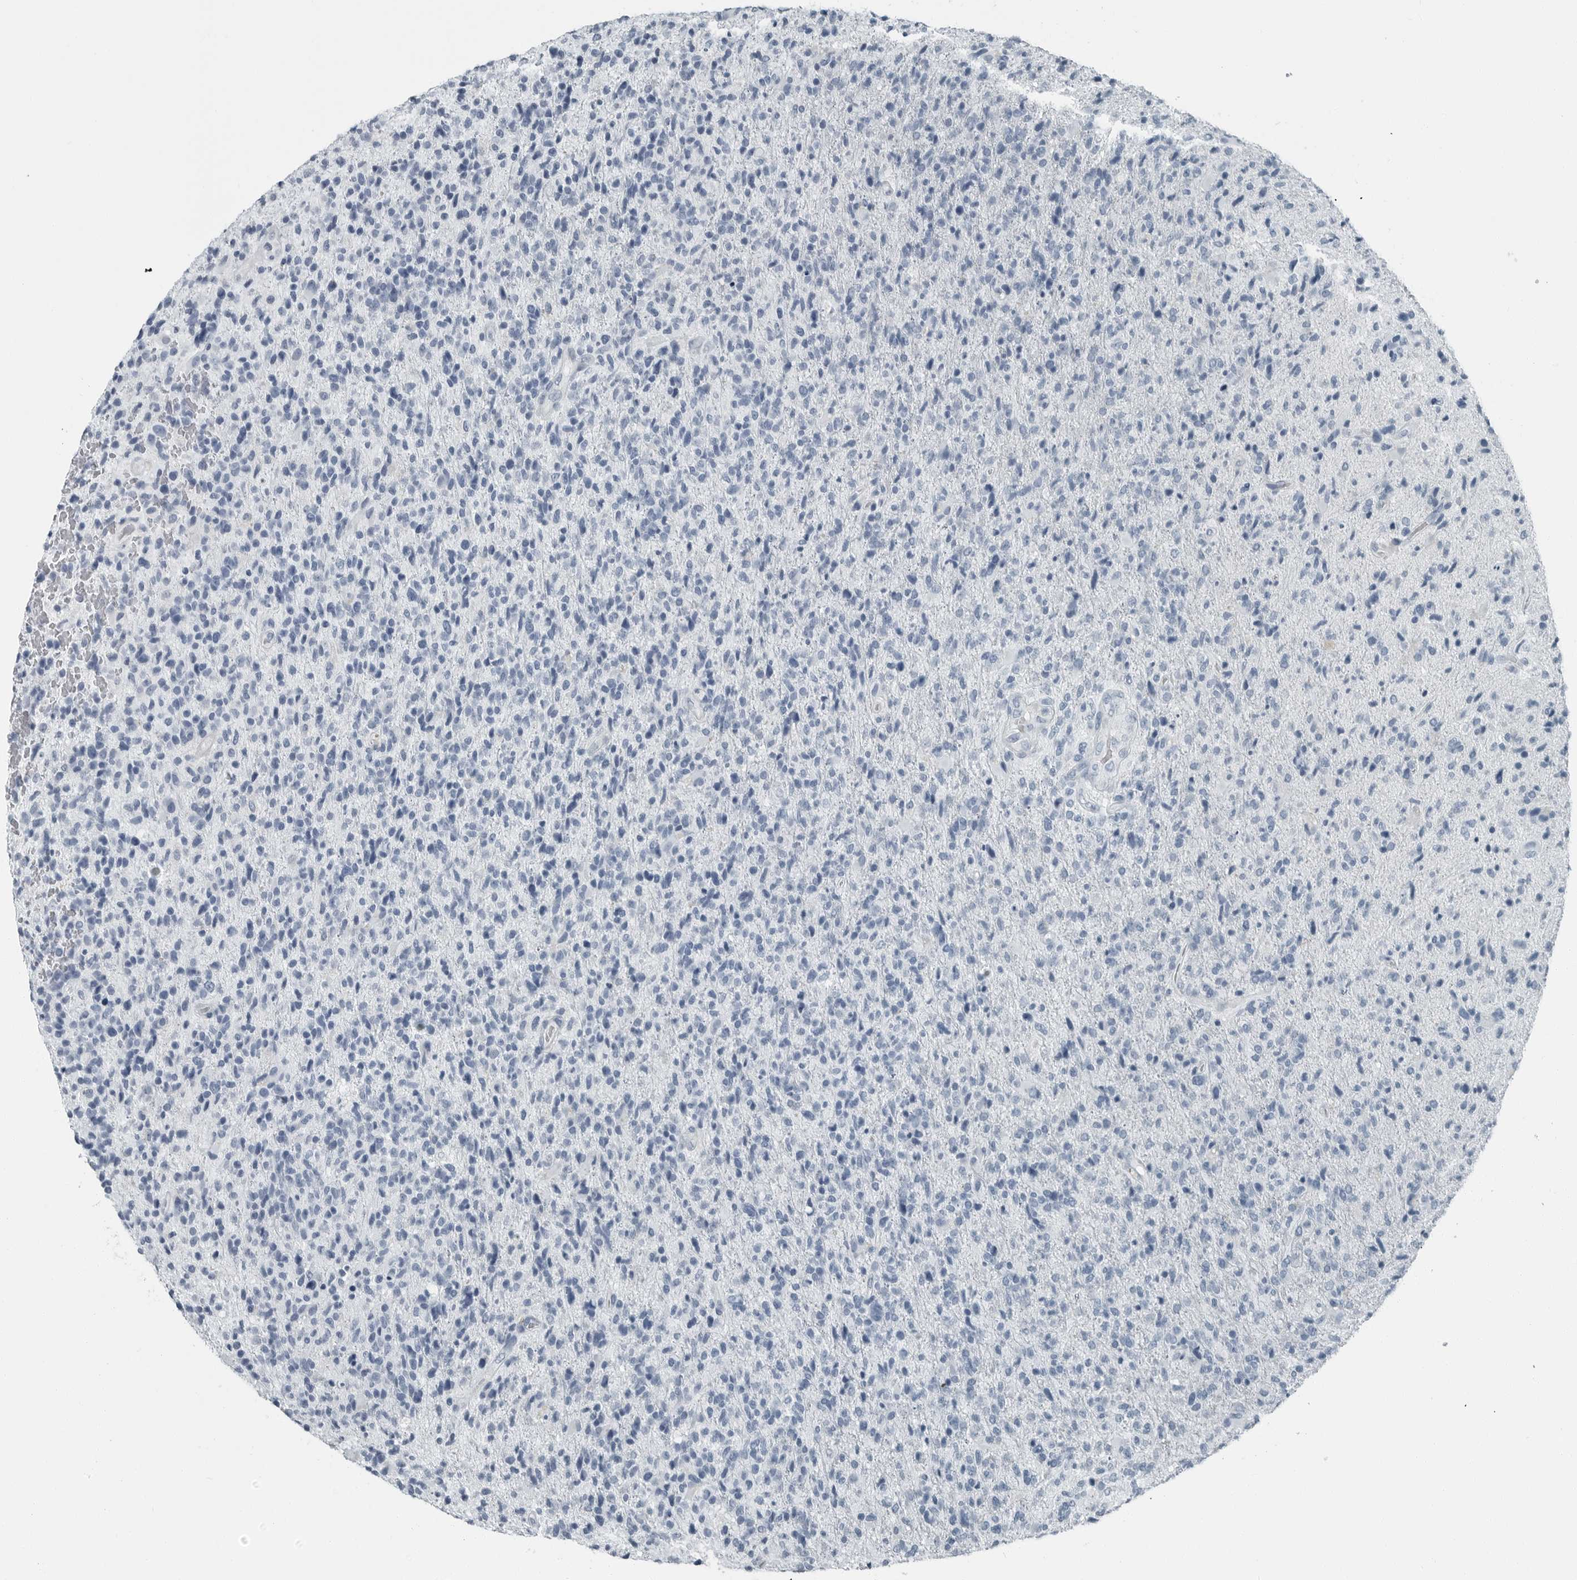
{"staining": {"intensity": "negative", "quantity": "none", "location": "none"}, "tissue": "glioma", "cell_type": "Tumor cells", "image_type": "cancer", "snomed": [{"axis": "morphology", "description": "Glioma, malignant, High grade"}, {"axis": "topography", "description": "Brain"}], "caption": "DAB (3,3'-diaminobenzidine) immunohistochemical staining of glioma reveals no significant expression in tumor cells. Nuclei are stained in blue.", "gene": "ZPBP2", "patient": {"sex": "male", "age": 72}}